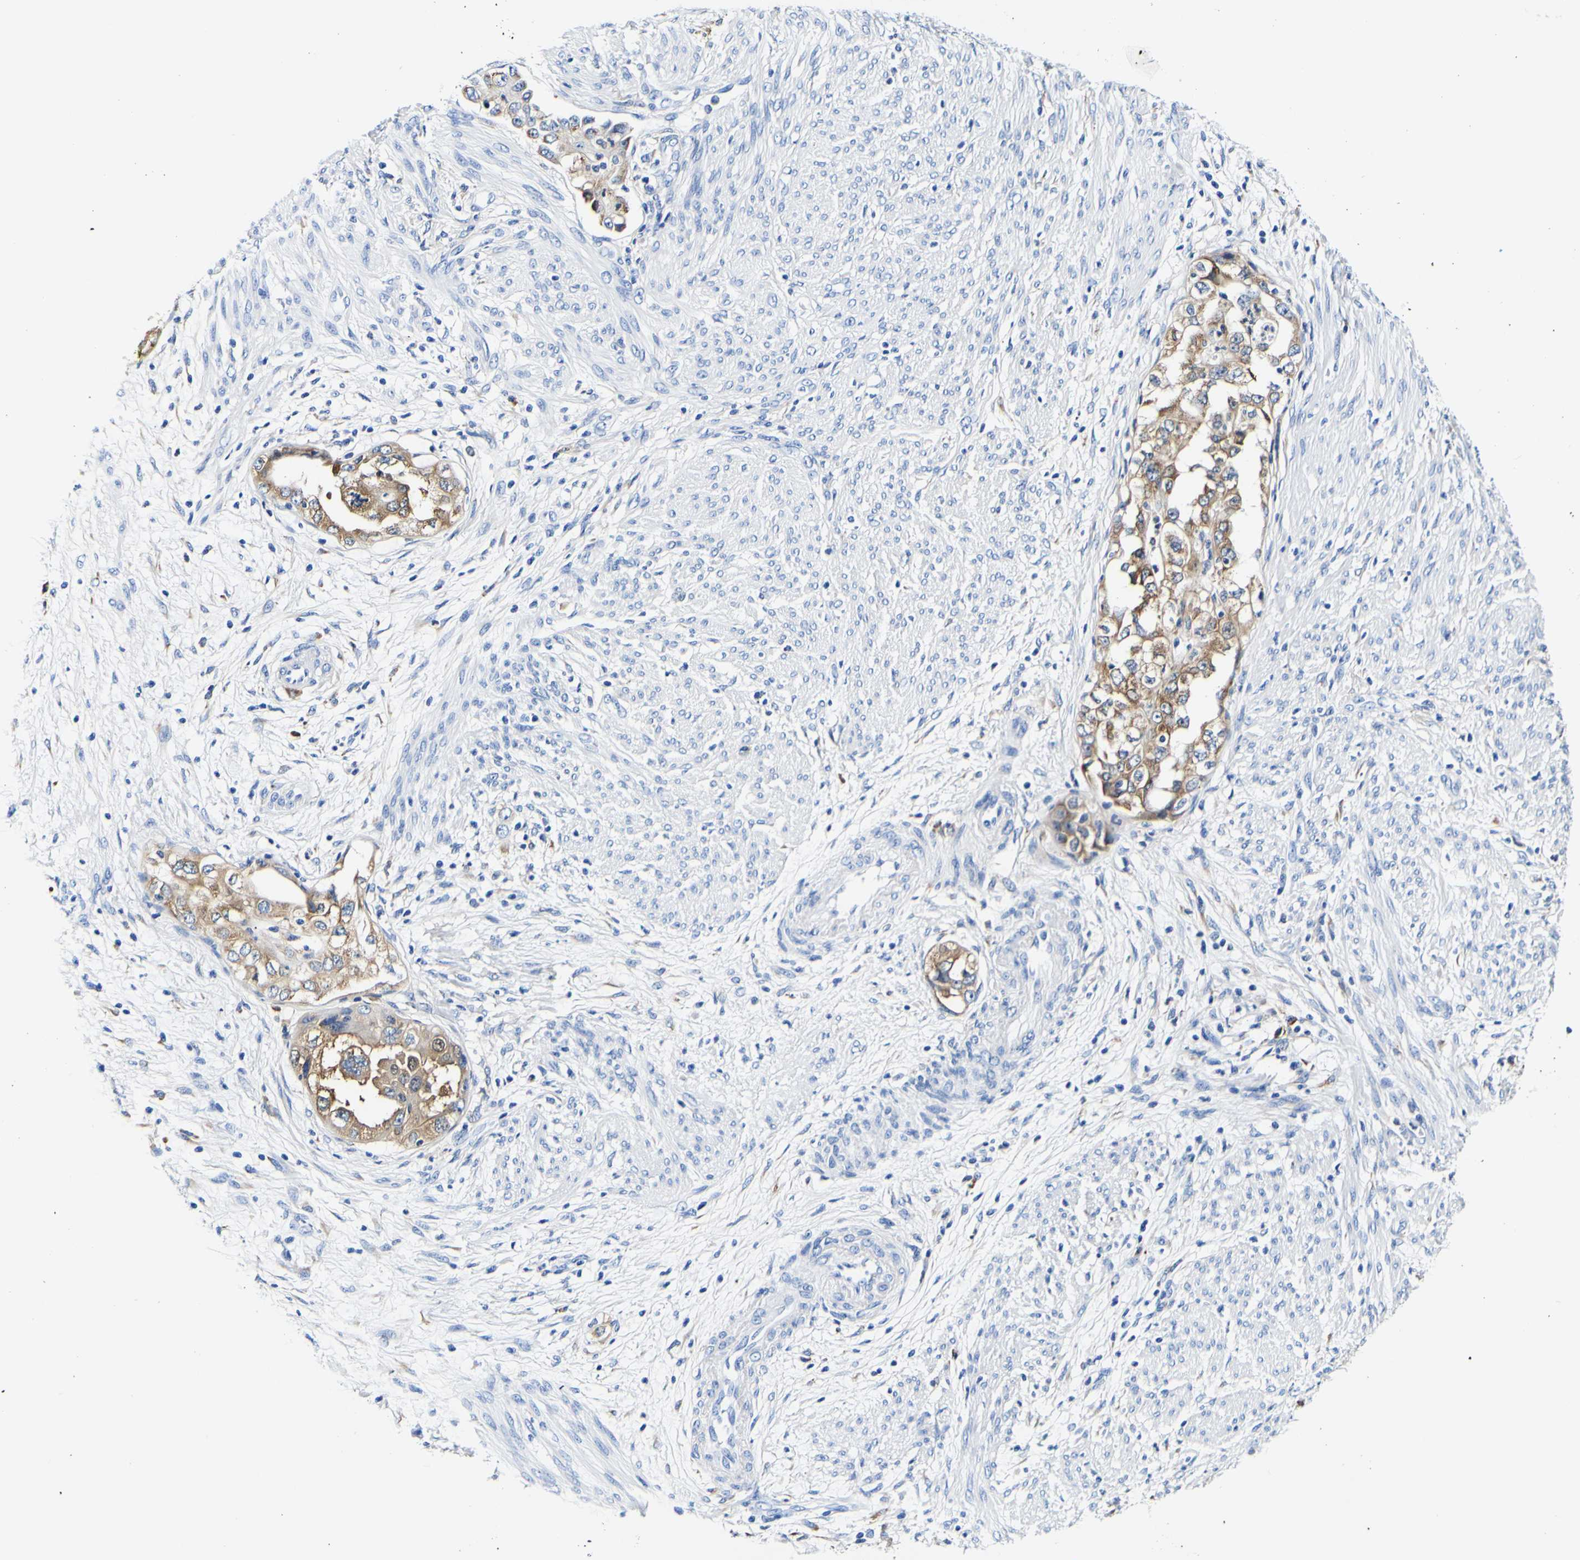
{"staining": {"intensity": "moderate", "quantity": "25%-75%", "location": "cytoplasmic/membranous"}, "tissue": "endometrial cancer", "cell_type": "Tumor cells", "image_type": "cancer", "snomed": [{"axis": "morphology", "description": "Adenocarcinoma, NOS"}, {"axis": "topography", "description": "Endometrium"}], "caption": "A micrograph of endometrial cancer (adenocarcinoma) stained for a protein shows moderate cytoplasmic/membranous brown staining in tumor cells. The staining was performed using DAB to visualize the protein expression in brown, while the nuclei were stained in blue with hematoxylin (Magnification: 20x).", "gene": "P4HB", "patient": {"sex": "female", "age": 85}}